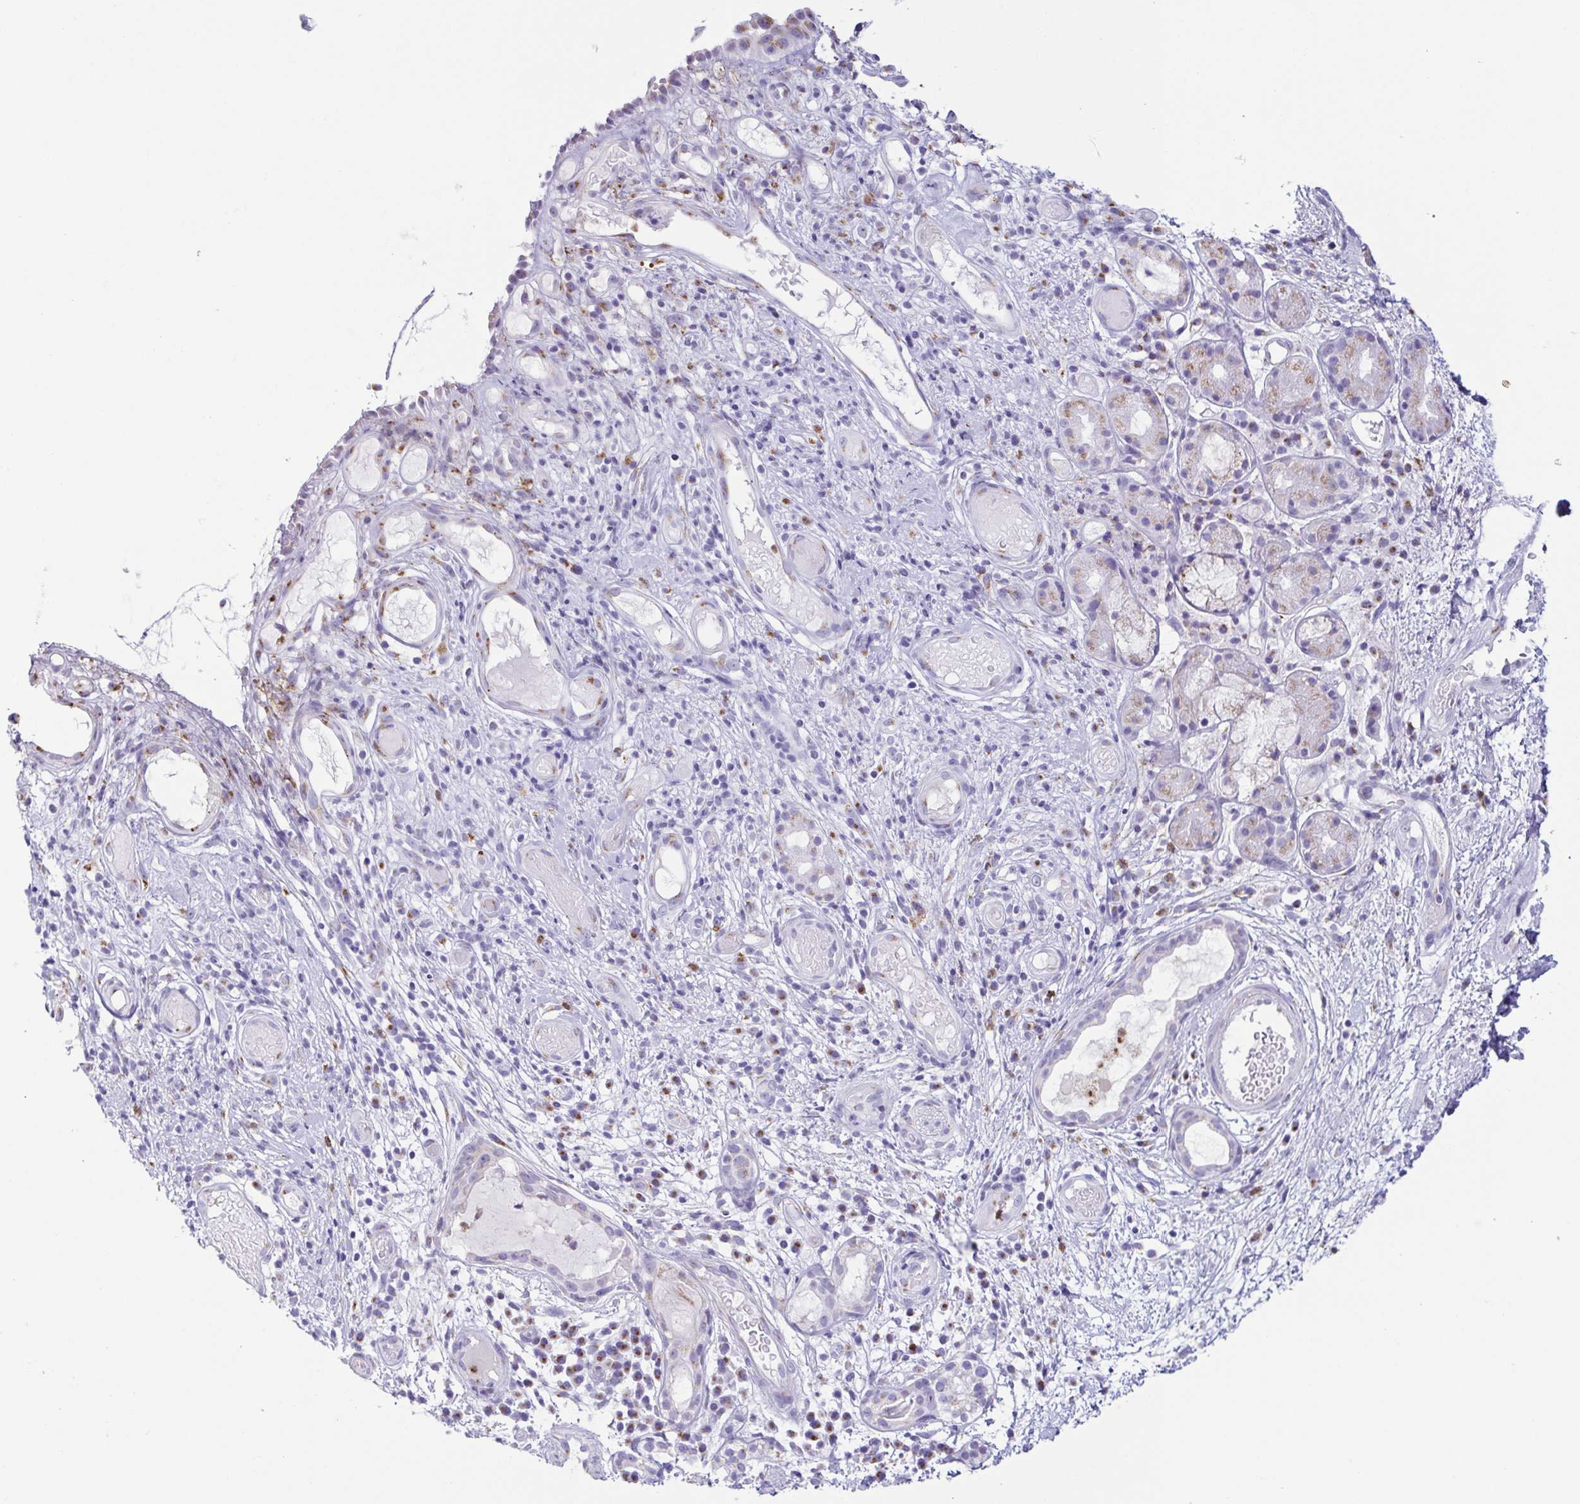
{"staining": {"intensity": "negative", "quantity": "none", "location": "none"}, "tissue": "nasopharynx", "cell_type": "Respiratory epithelial cells", "image_type": "normal", "snomed": [{"axis": "morphology", "description": "Normal tissue, NOS"}, {"axis": "morphology", "description": "Inflammation, NOS"}, {"axis": "topography", "description": "Nasopharynx"}], "caption": "Respiratory epithelial cells show no significant expression in benign nasopharynx.", "gene": "AZU1", "patient": {"sex": "male", "age": 54}}